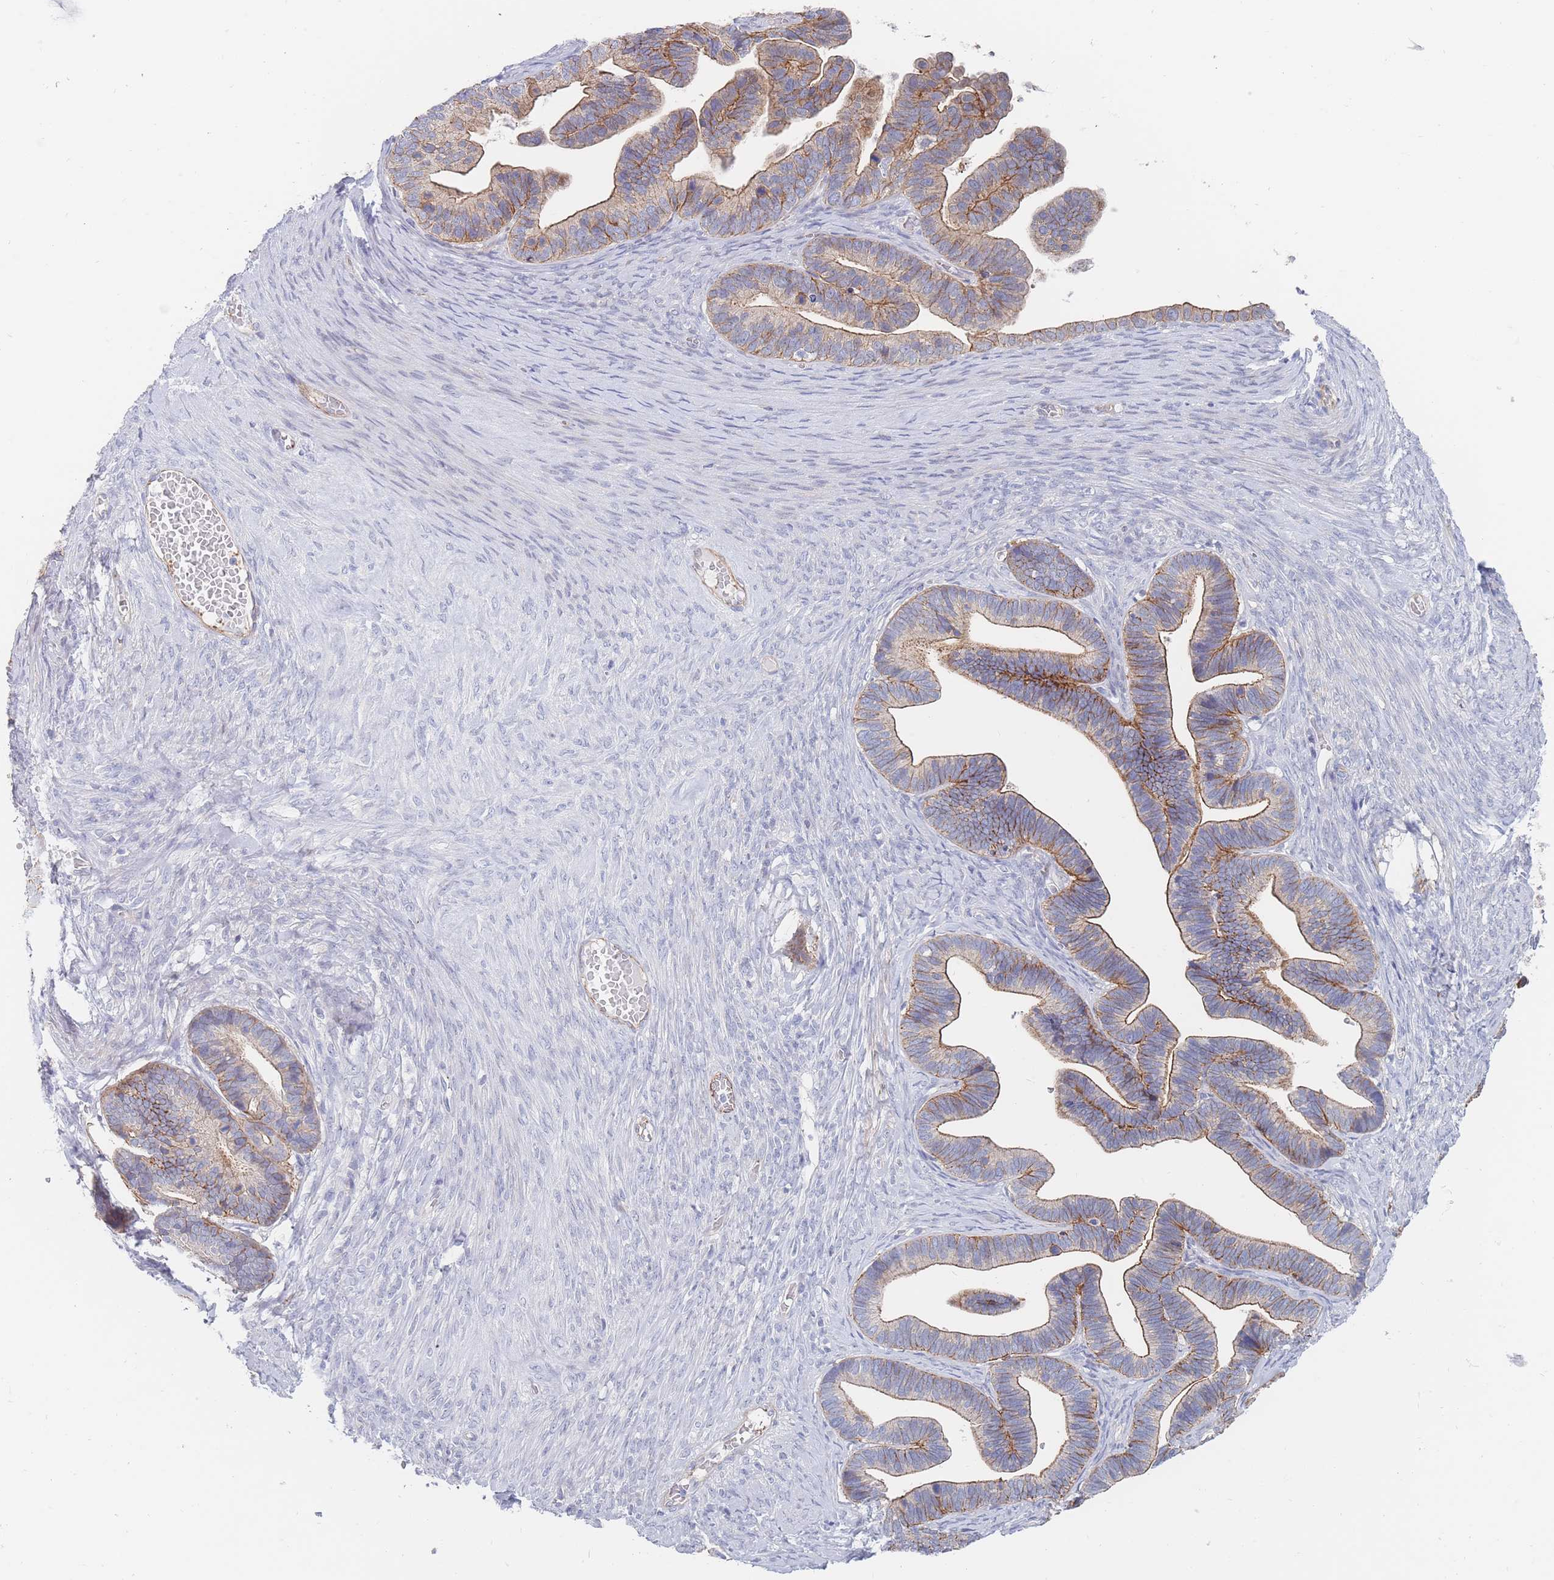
{"staining": {"intensity": "moderate", "quantity": ">75%", "location": "cytoplasmic/membranous"}, "tissue": "ovarian cancer", "cell_type": "Tumor cells", "image_type": "cancer", "snomed": [{"axis": "morphology", "description": "Cystadenocarcinoma, serous, NOS"}, {"axis": "topography", "description": "Ovary"}], "caption": "This image reveals immunohistochemistry (IHC) staining of ovarian serous cystadenocarcinoma, with medium moderate cytoplasmic/membranous staining in about >75% of tumor cells.", "gene": "G6PC1", "patient": {"sex": "female", "age": 56}}